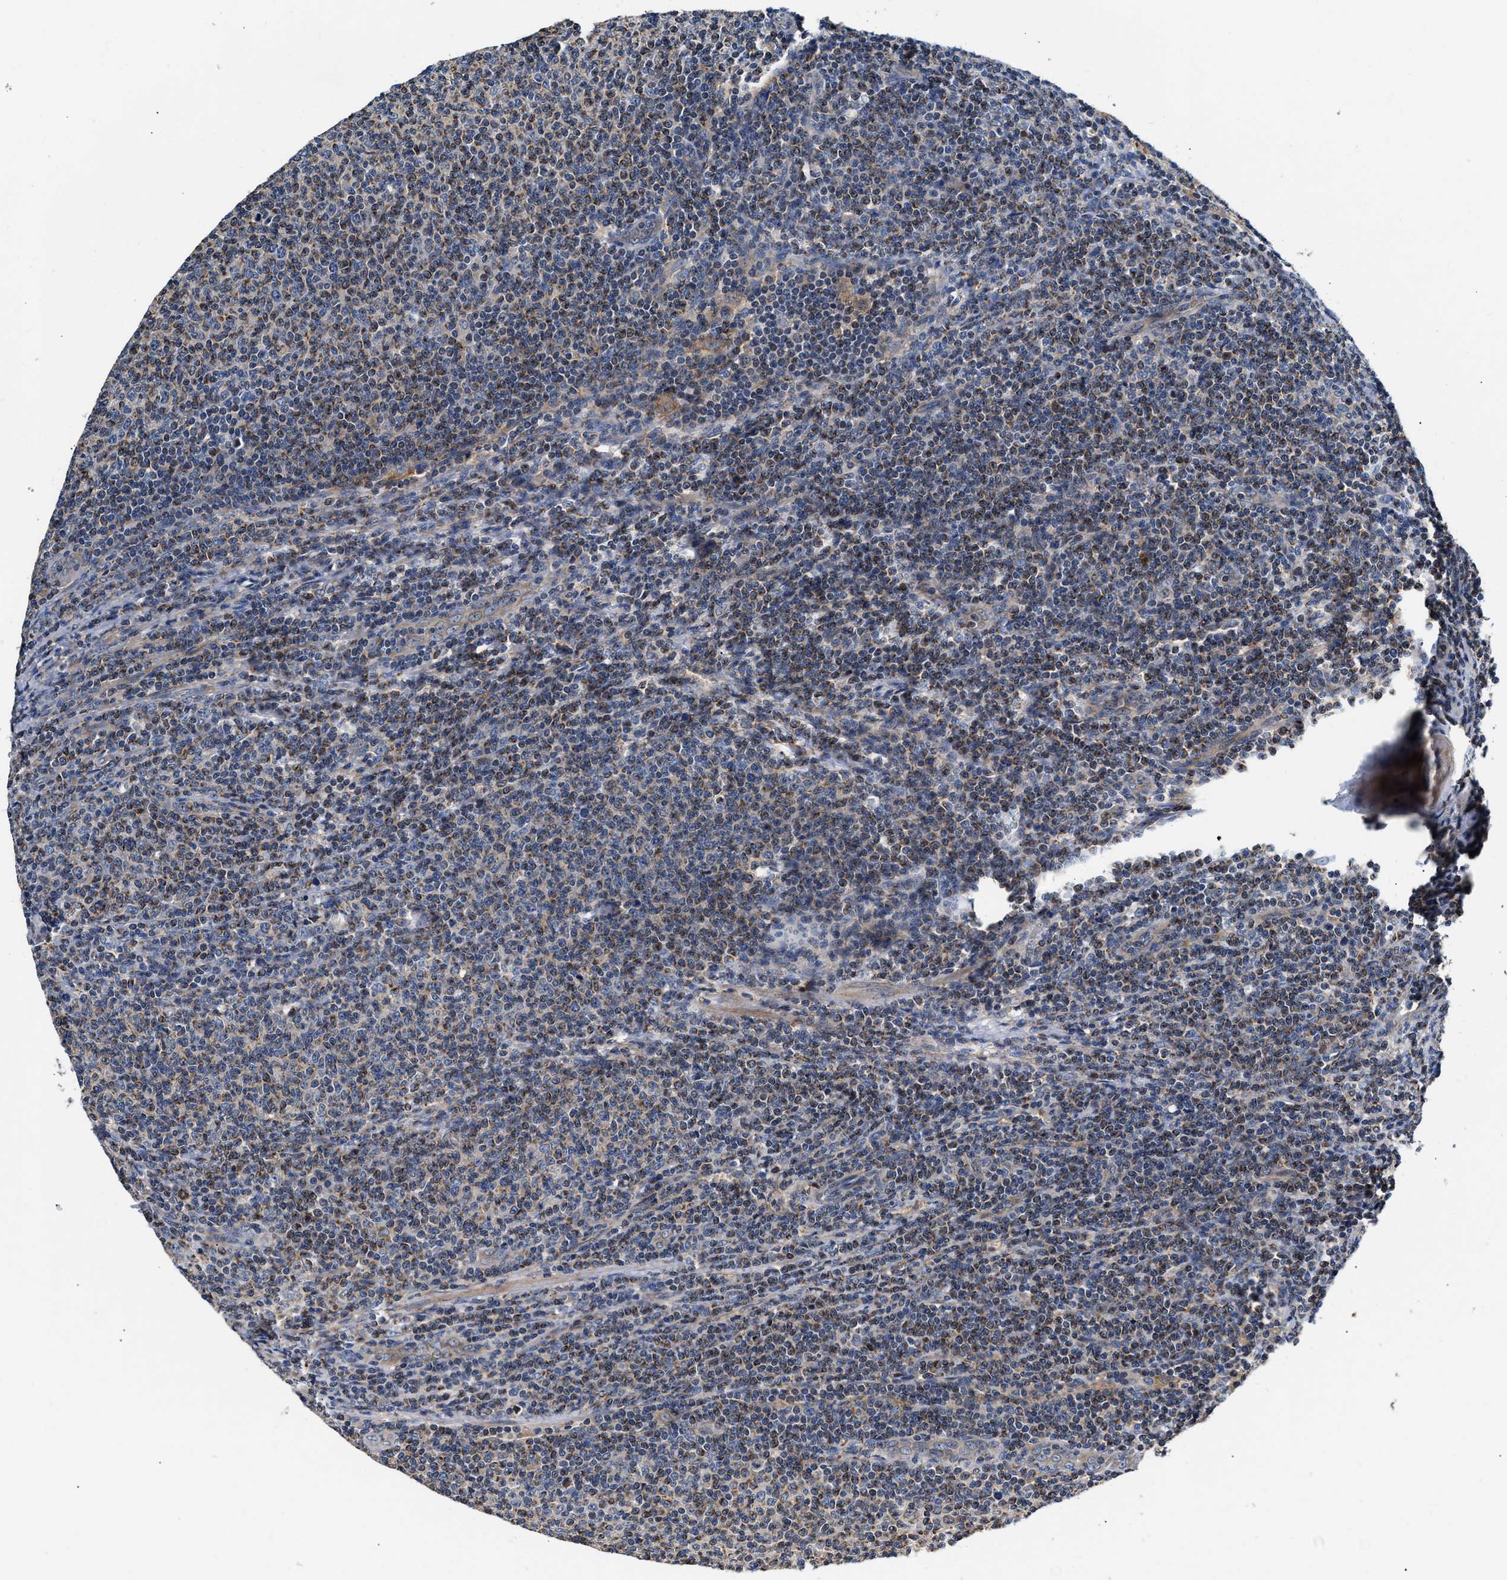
{"staining": {"intensity": "moderate", "quantity": "25%-75%", "location": "cytoplasmic/membranous"}, "tissue": "lymphoma", "cell_type": "Tumor cells", "image_type": "cancer", "snomed": [{"axis": "morphology", "description": "Malignant lymphoma, non-Hodgkin's type, Low grade"}, {"axis": "topography", "description": "Lymph node"}], "caption": "Approximately 25%-75% of tumor cells in human low-grade malignant lymphoma, non-Hodgkin's type demonstrate moderate cytoplasmic/membranous protein staining as visualized by brown immunohistochemical staining.", "gene": "TEX2", "patient": {"sex": "male", "age": 66}}